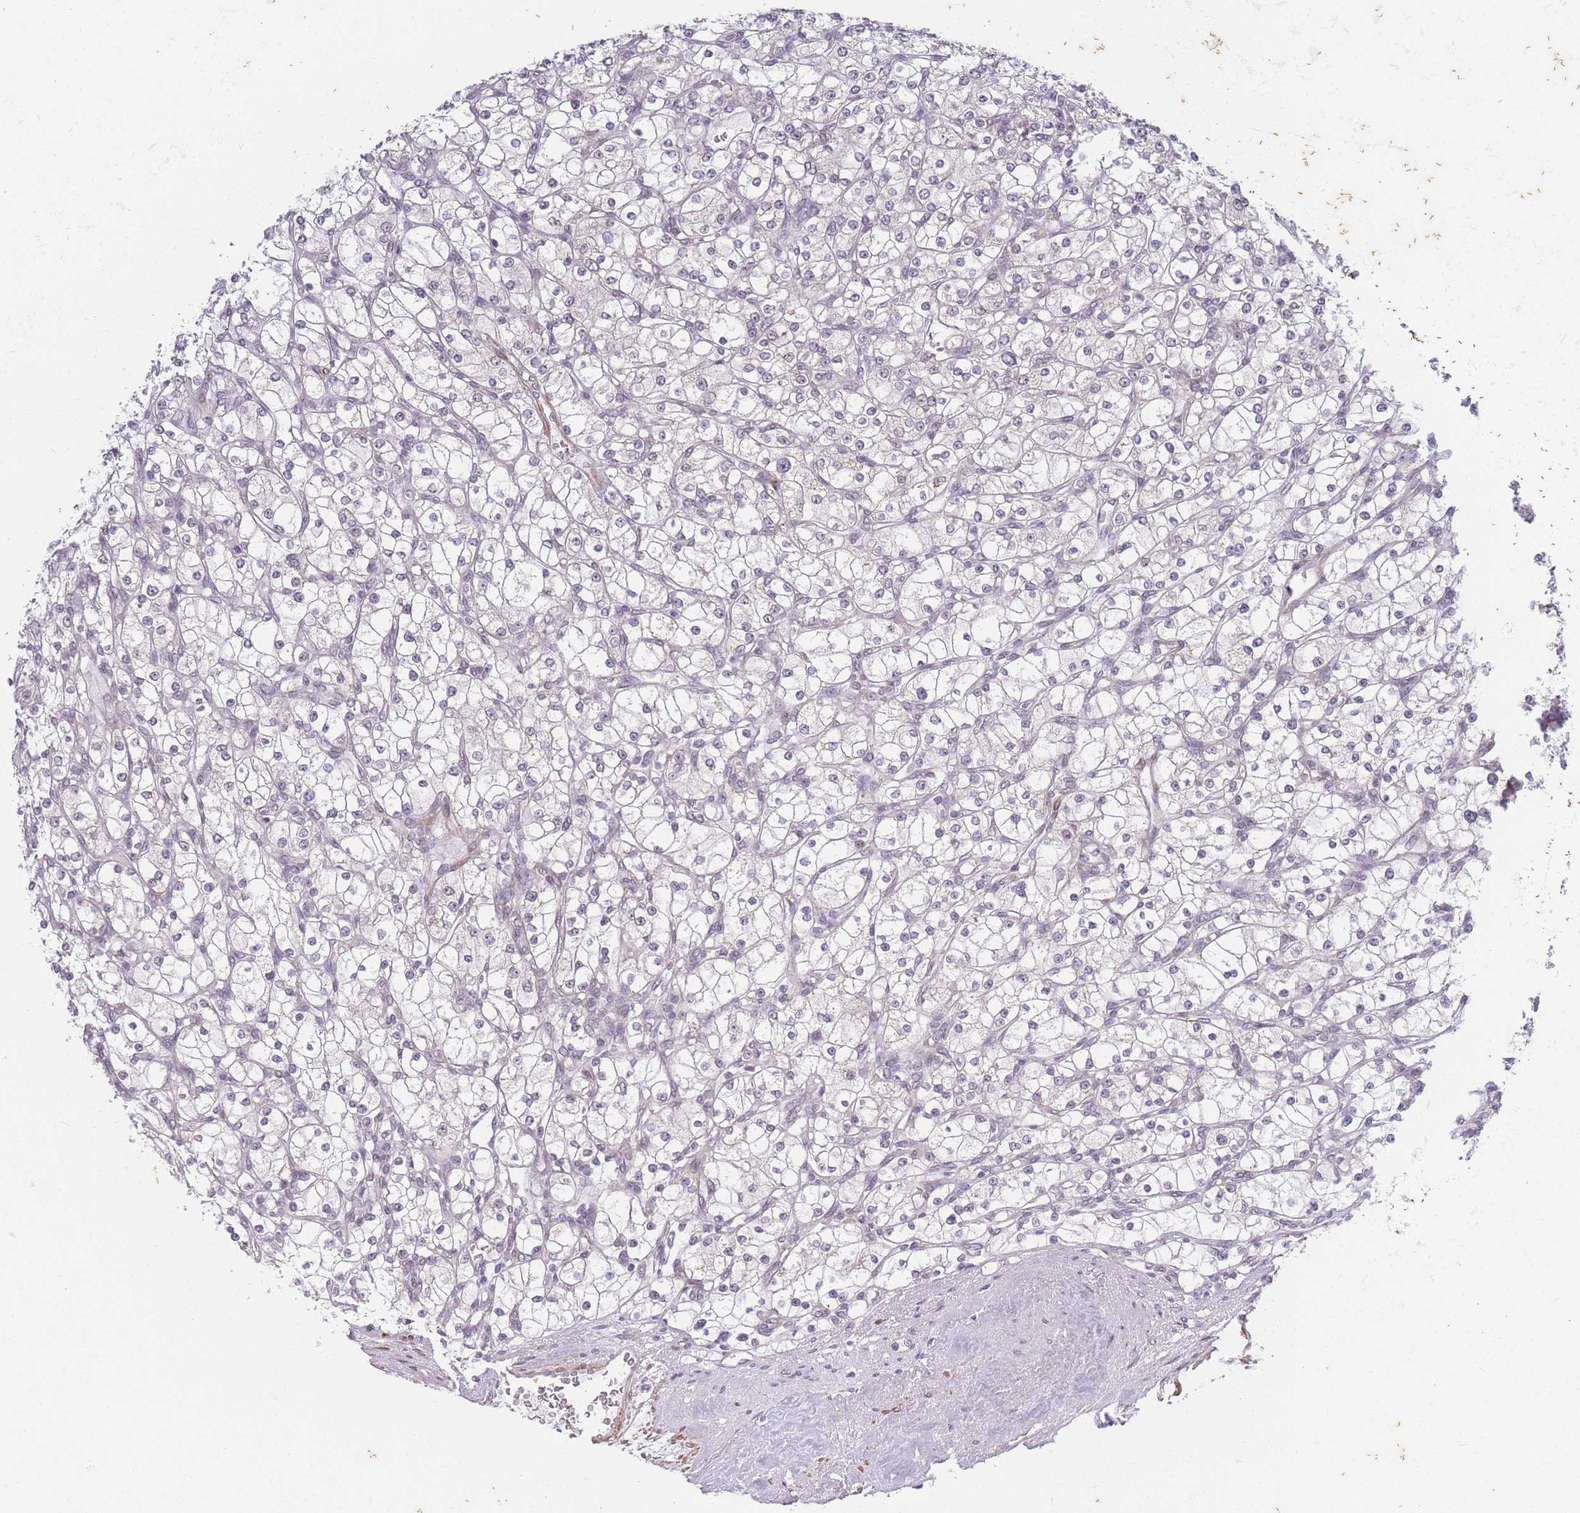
{"staining": {"intensity": "negative", "quantity": "none", "location": "none"}, "tissue": "renal cancer", "cell_type": "Tumor cells", "image_type": "cancer", "snomed": [{"axis": "morphology", "description": "Adenocarcinoma, NOS"}, {"axis": "topography", "description": "Kidney"}], "caption": "DAB (3,3'-diaminobenzidine) immunohistochemical staining of adenocarcinoma (renal) shows no significant positivity in tumor cells.", "gene": "SIN3B", "patient": {"sex": "male", "age": 80}}